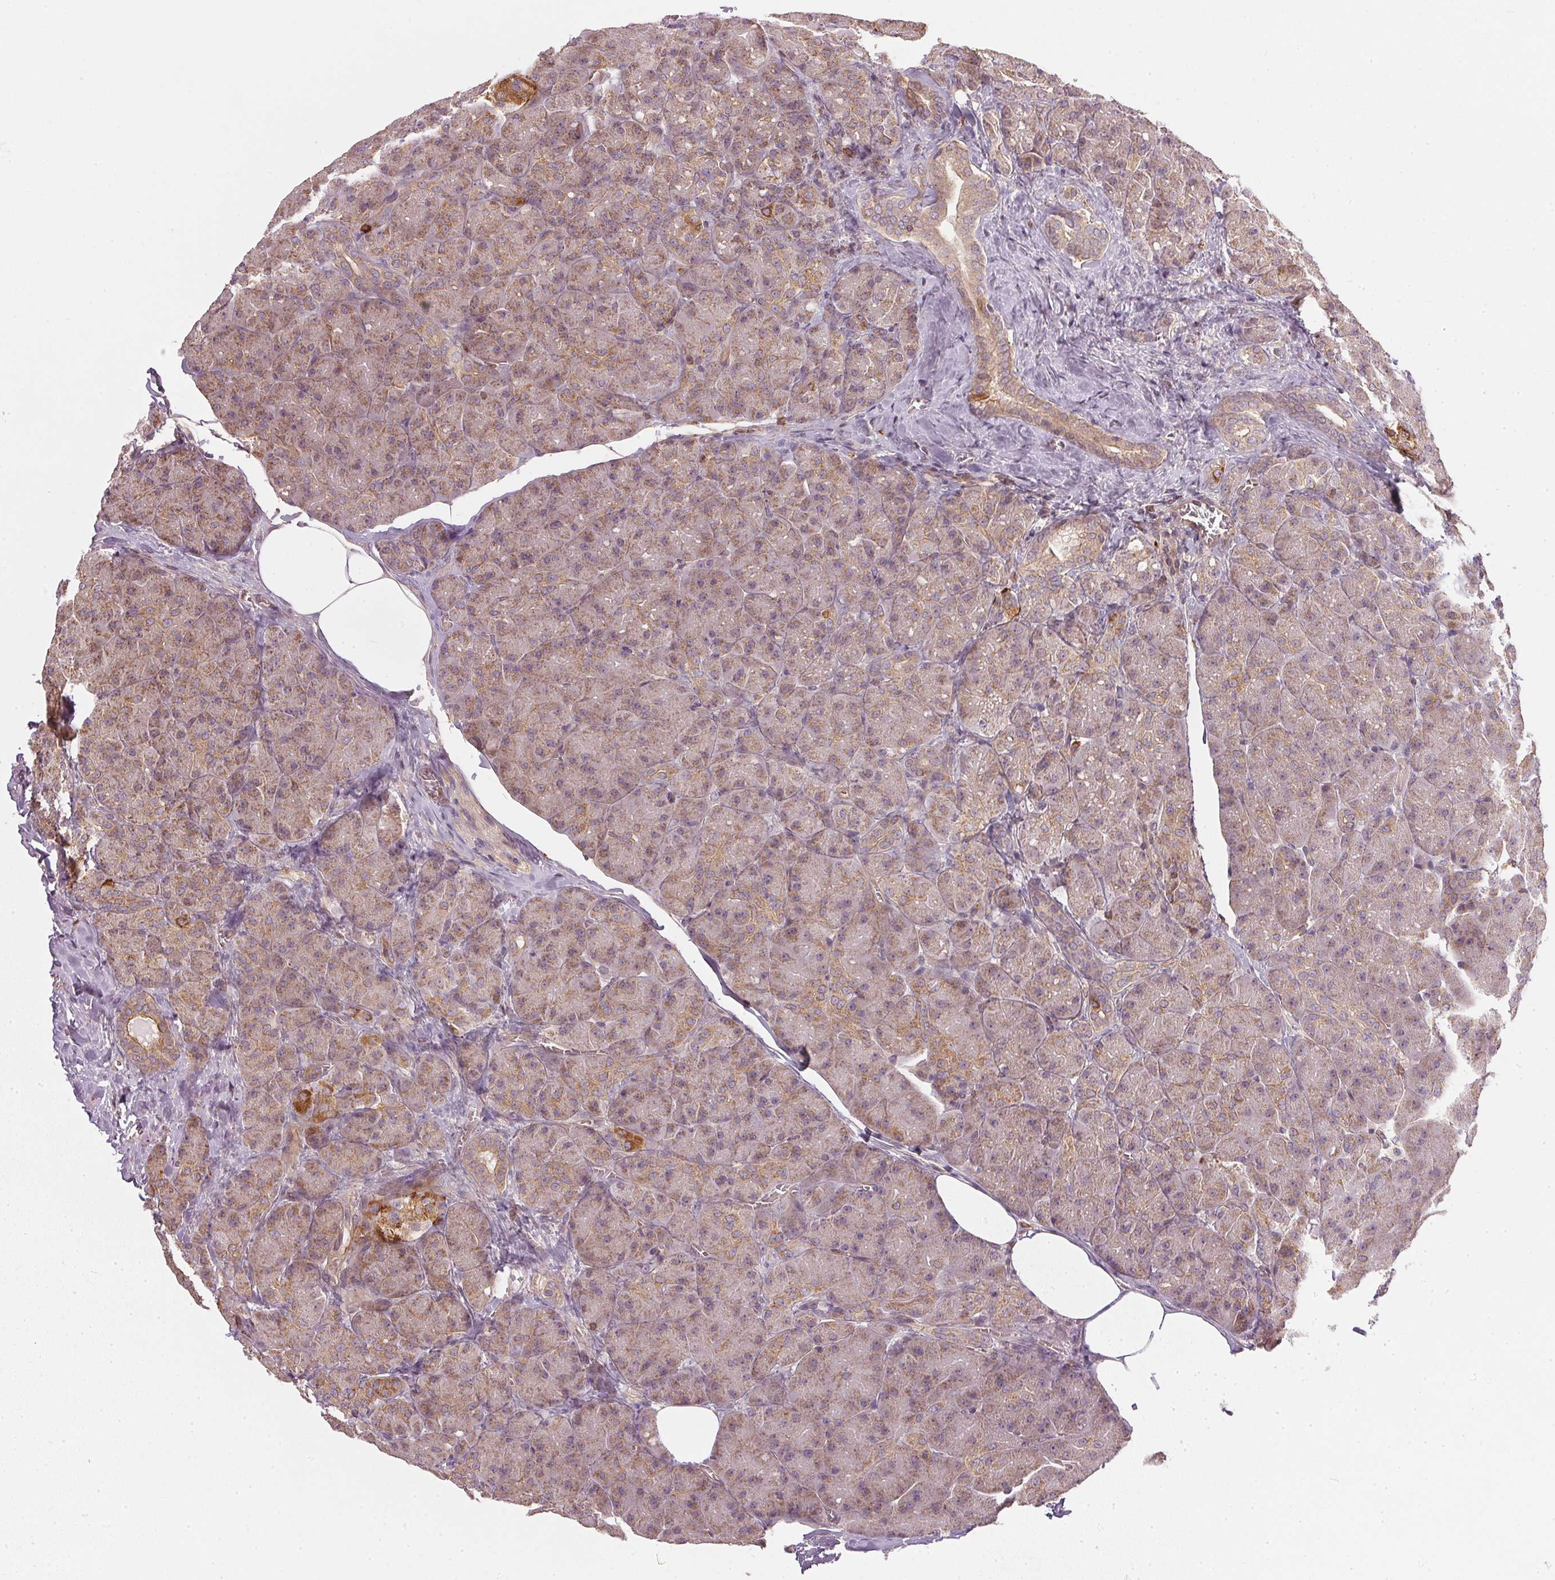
{"staining": {"intensity": "weak", "quantity": ">75%", "location": "cytoplasmic/membranous"}, "tissue": "pancreas", "cell_type": "Exocrine glandular cells", "image_type": "normal", "snomed": [{"axis": "morphology", "description": "Normal tissue, NOS"}, {"axis": "topography", "description": "Pancreas"}], "caption": "This is a histology image of immunohistochemistry staining of normal pancreas, which shows weak staining in the cytoplasmic/membranous of exocrine glandular cells.", "gene": "NADK2", "patient": {"sex": "male", "age": 55}}